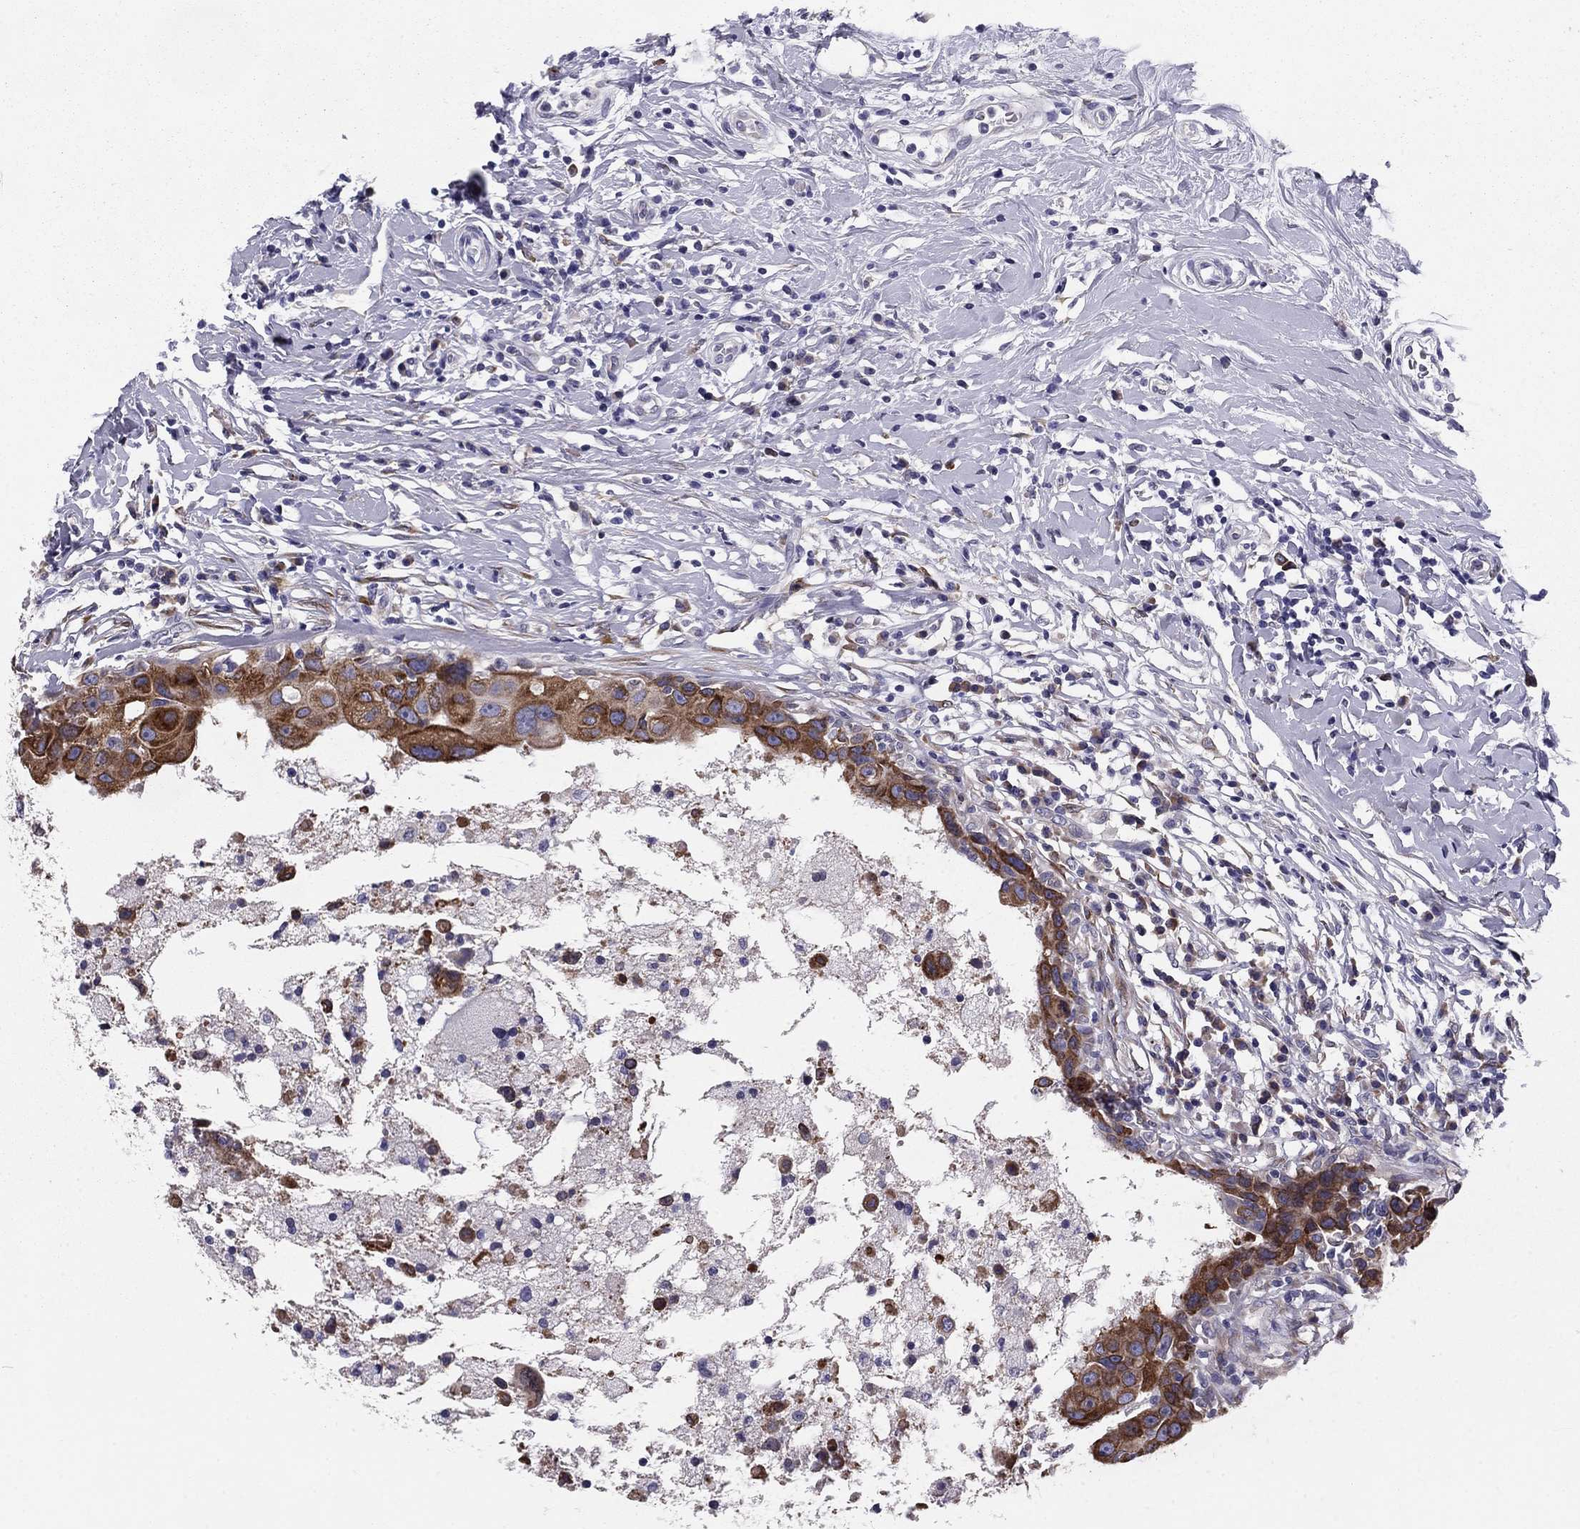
{"staining": {"intensity": "strong", "quantity": "25%-75%", "location": "cytoplasmic/membranous"}, "tissue": "breast cancer", "cell_type": "Tumor cells", "image_type": "cancer", "snomed": [{"axis": "morphology", "description": "Duct carcinoma"}, {"axis": "topography", "description": "Breast"}], "caption": "There is high levels of strong cytoplasmic/membranous expression in tumor cells of breast cancer, as demonstrated by immunohistochemical staining (brown color).", "gene": "TMED3", "patient": {"sex": "female", "age": 27}}